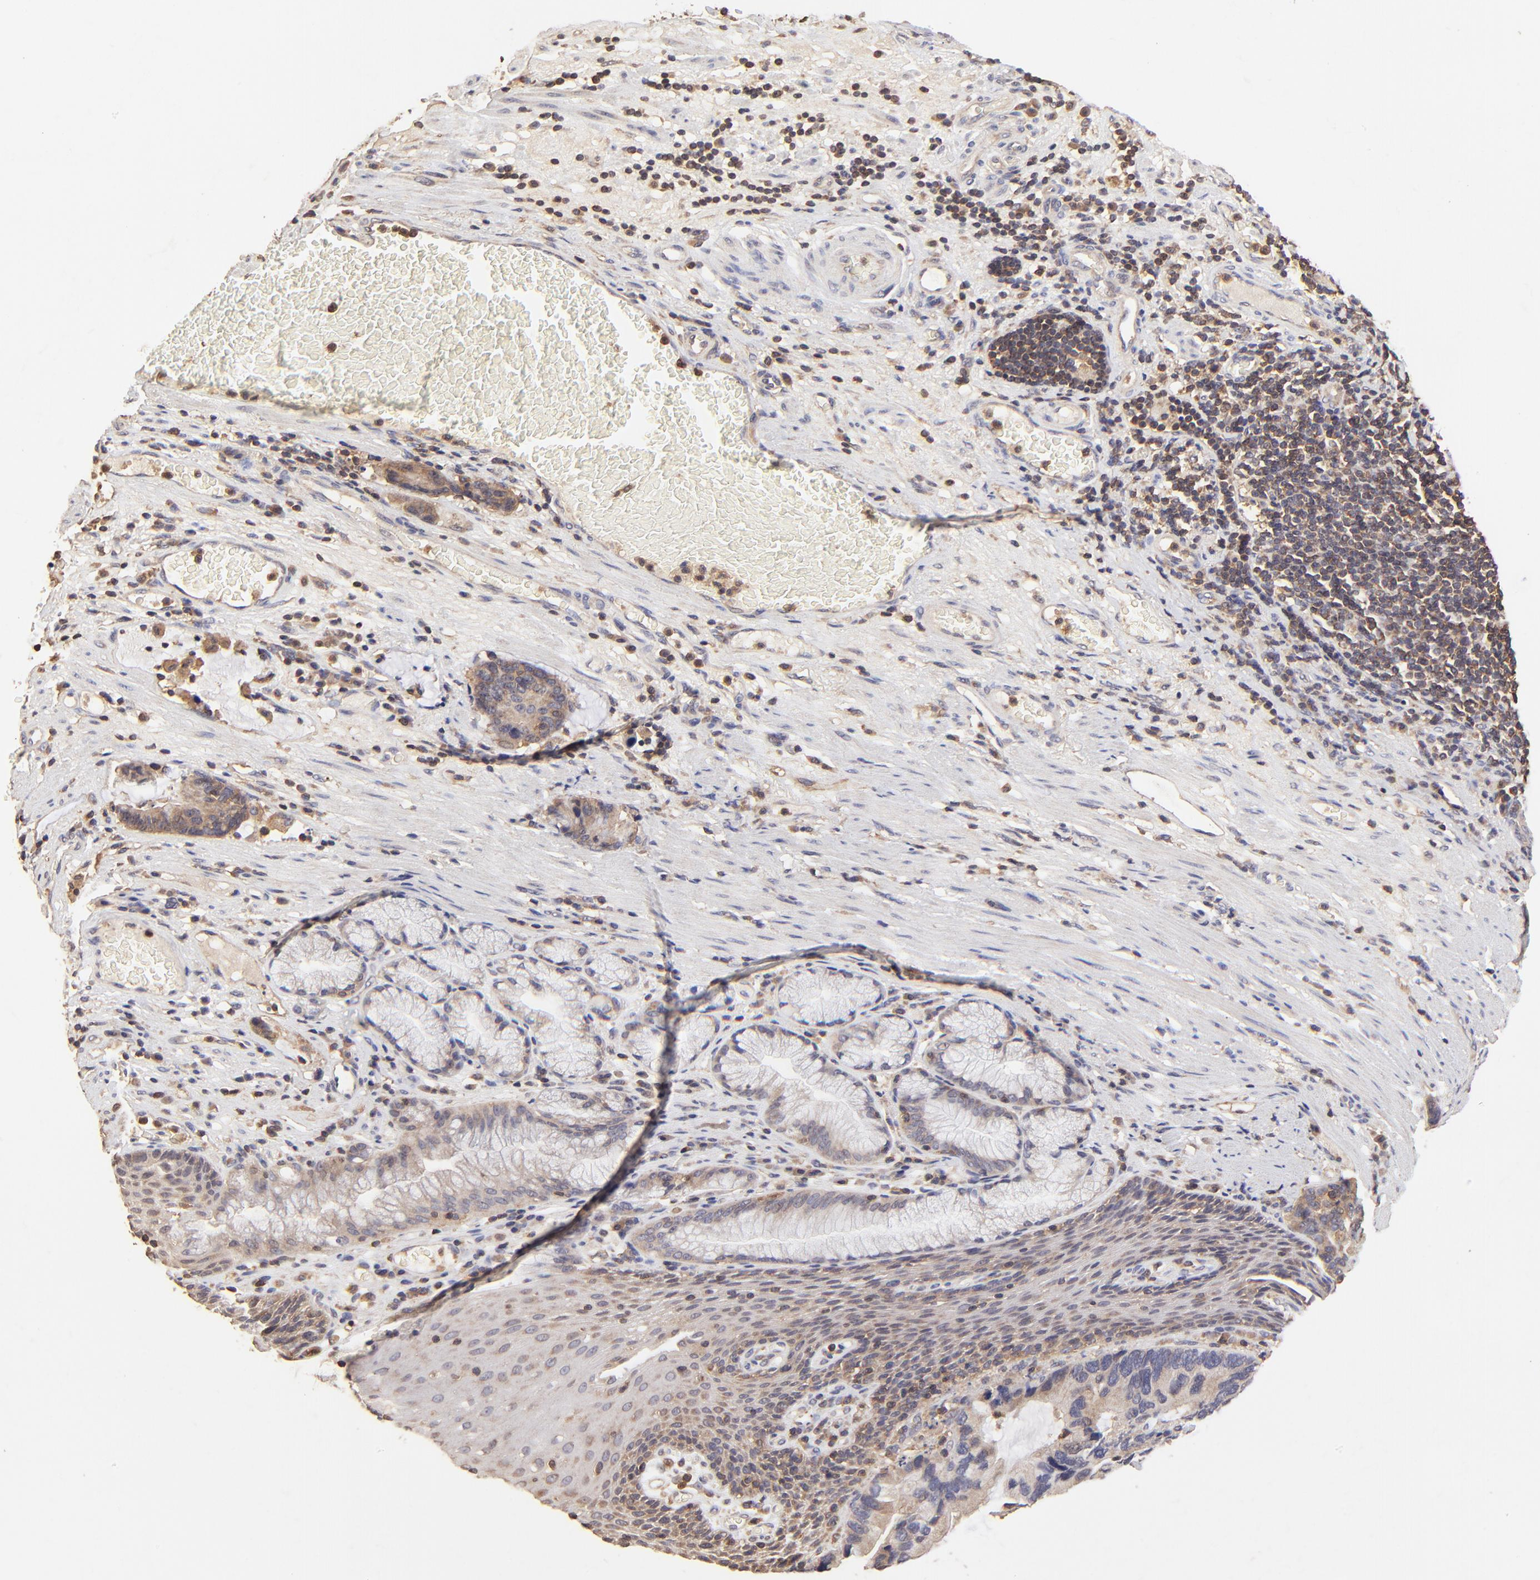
{"staining": {"intensity": "strong", "quantity": ">75%", "location": "cytoplasmic/membranous"}, "tissue": "stomach cancer", "cell_type": "Tumor cells", "image_type": "cancer", "snomed": [{"axis": "morphology", "description": "Adenocarcinoma, NOS"}, {"axis": "topography", "description": "Esophagus"}, {"axis": "topography", "description": "Stomach"}], "caption": "A histopathology image showing strong cytoplasmic/membranous staining in about >75% of tumor cells in stomach adenocarcinoma, as visualized by brown immunohistochemical staining.", "gene": "STON2", "patient": {"sex": "male", "age": 74}}